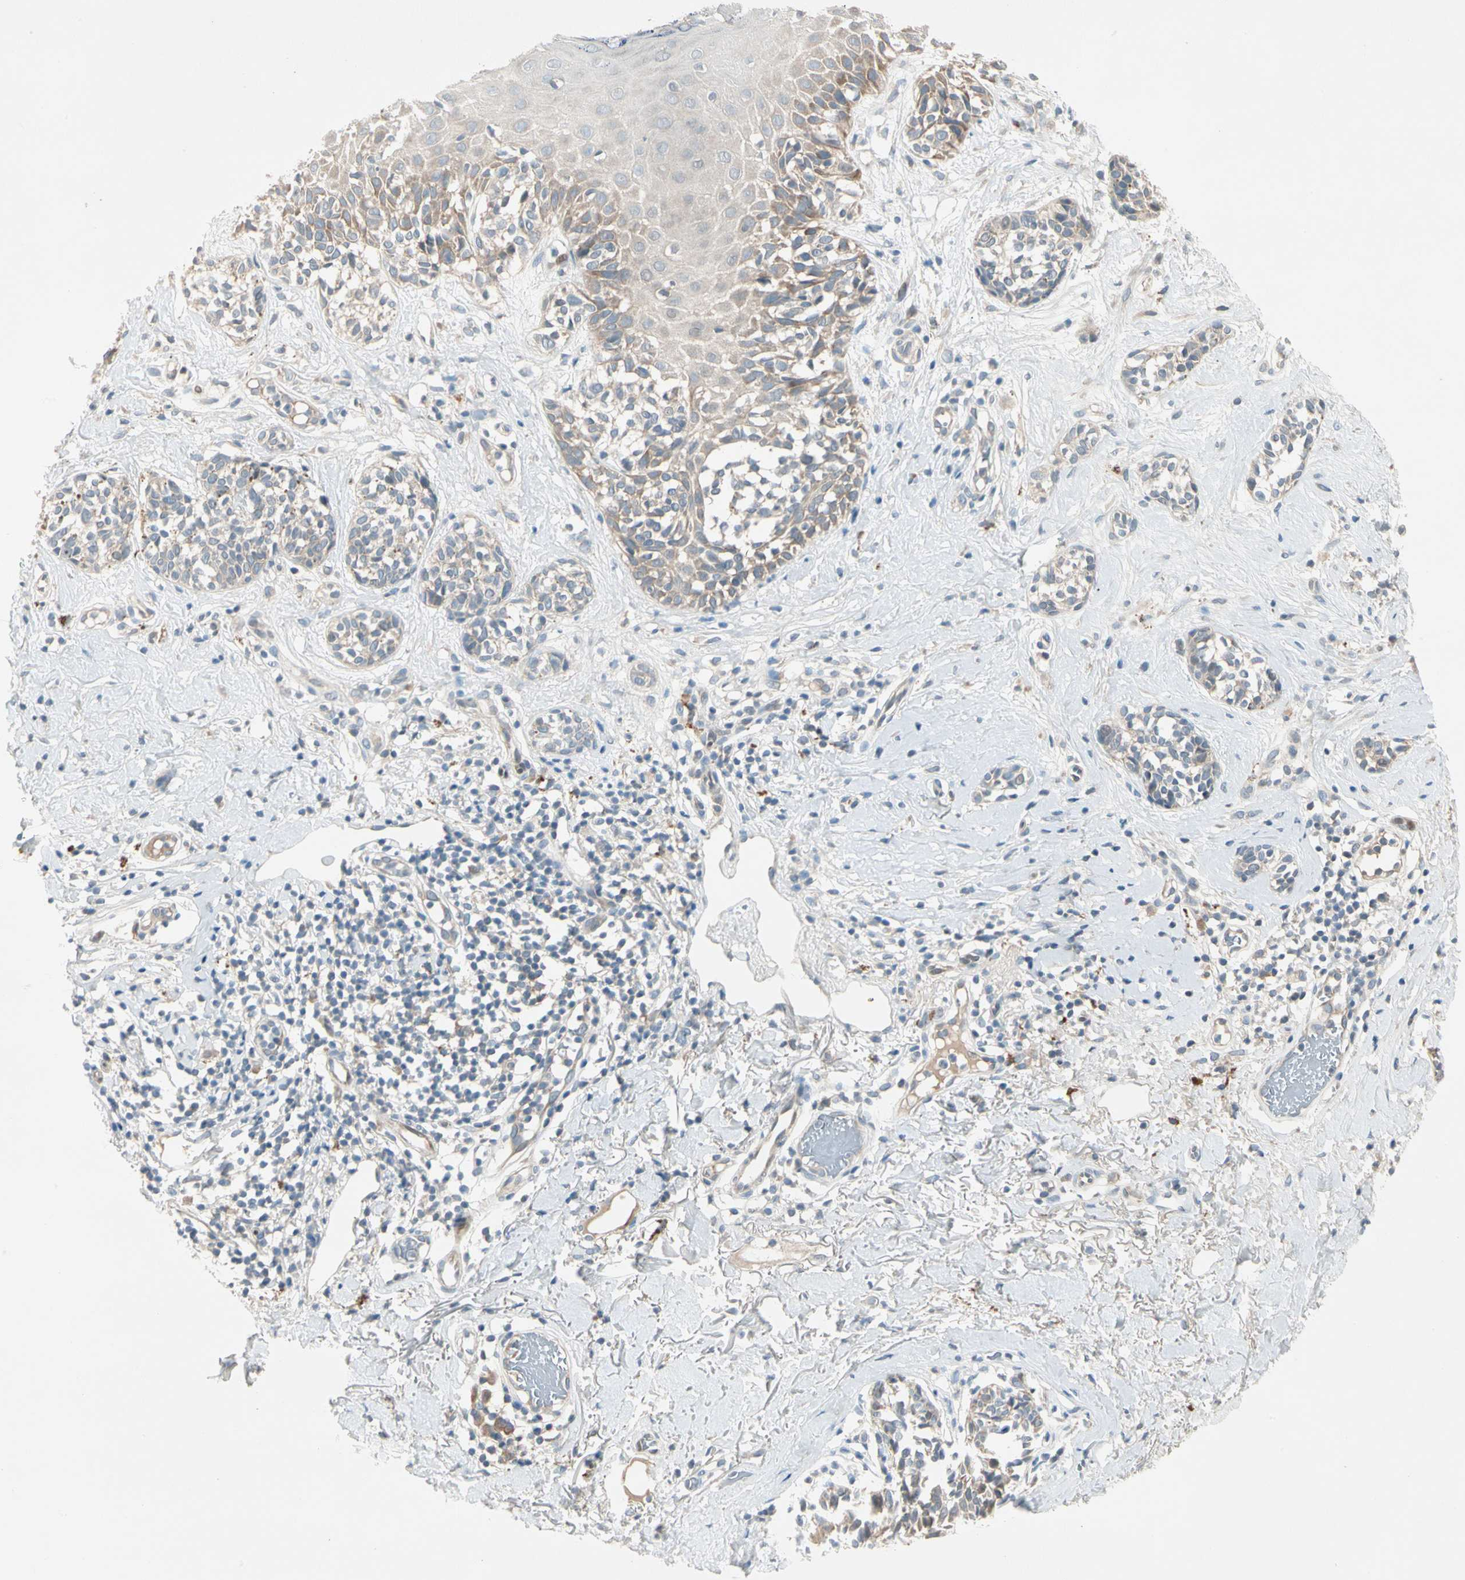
{"staining": {"intensity": "weak", "quantity": "25%-75%", "location": "cytoplasmic/membranous"}, "tissue": "melanoma", "cell_type": "Tumor cells", "image_type": "cancer", "snomed": [{"axis": "morphology", "description": "Malignant melanoma, NOS"}, {"axis": "topography", "description": "Skin"}], "caption": "Immunohistochemical staining of melanoma reveals low levels of weak cytoplasmic/membranous expression in about 25%-75% of tumor cells.", "gene": "IL1R1", "patient": {"sex": "male", "age": 64}}